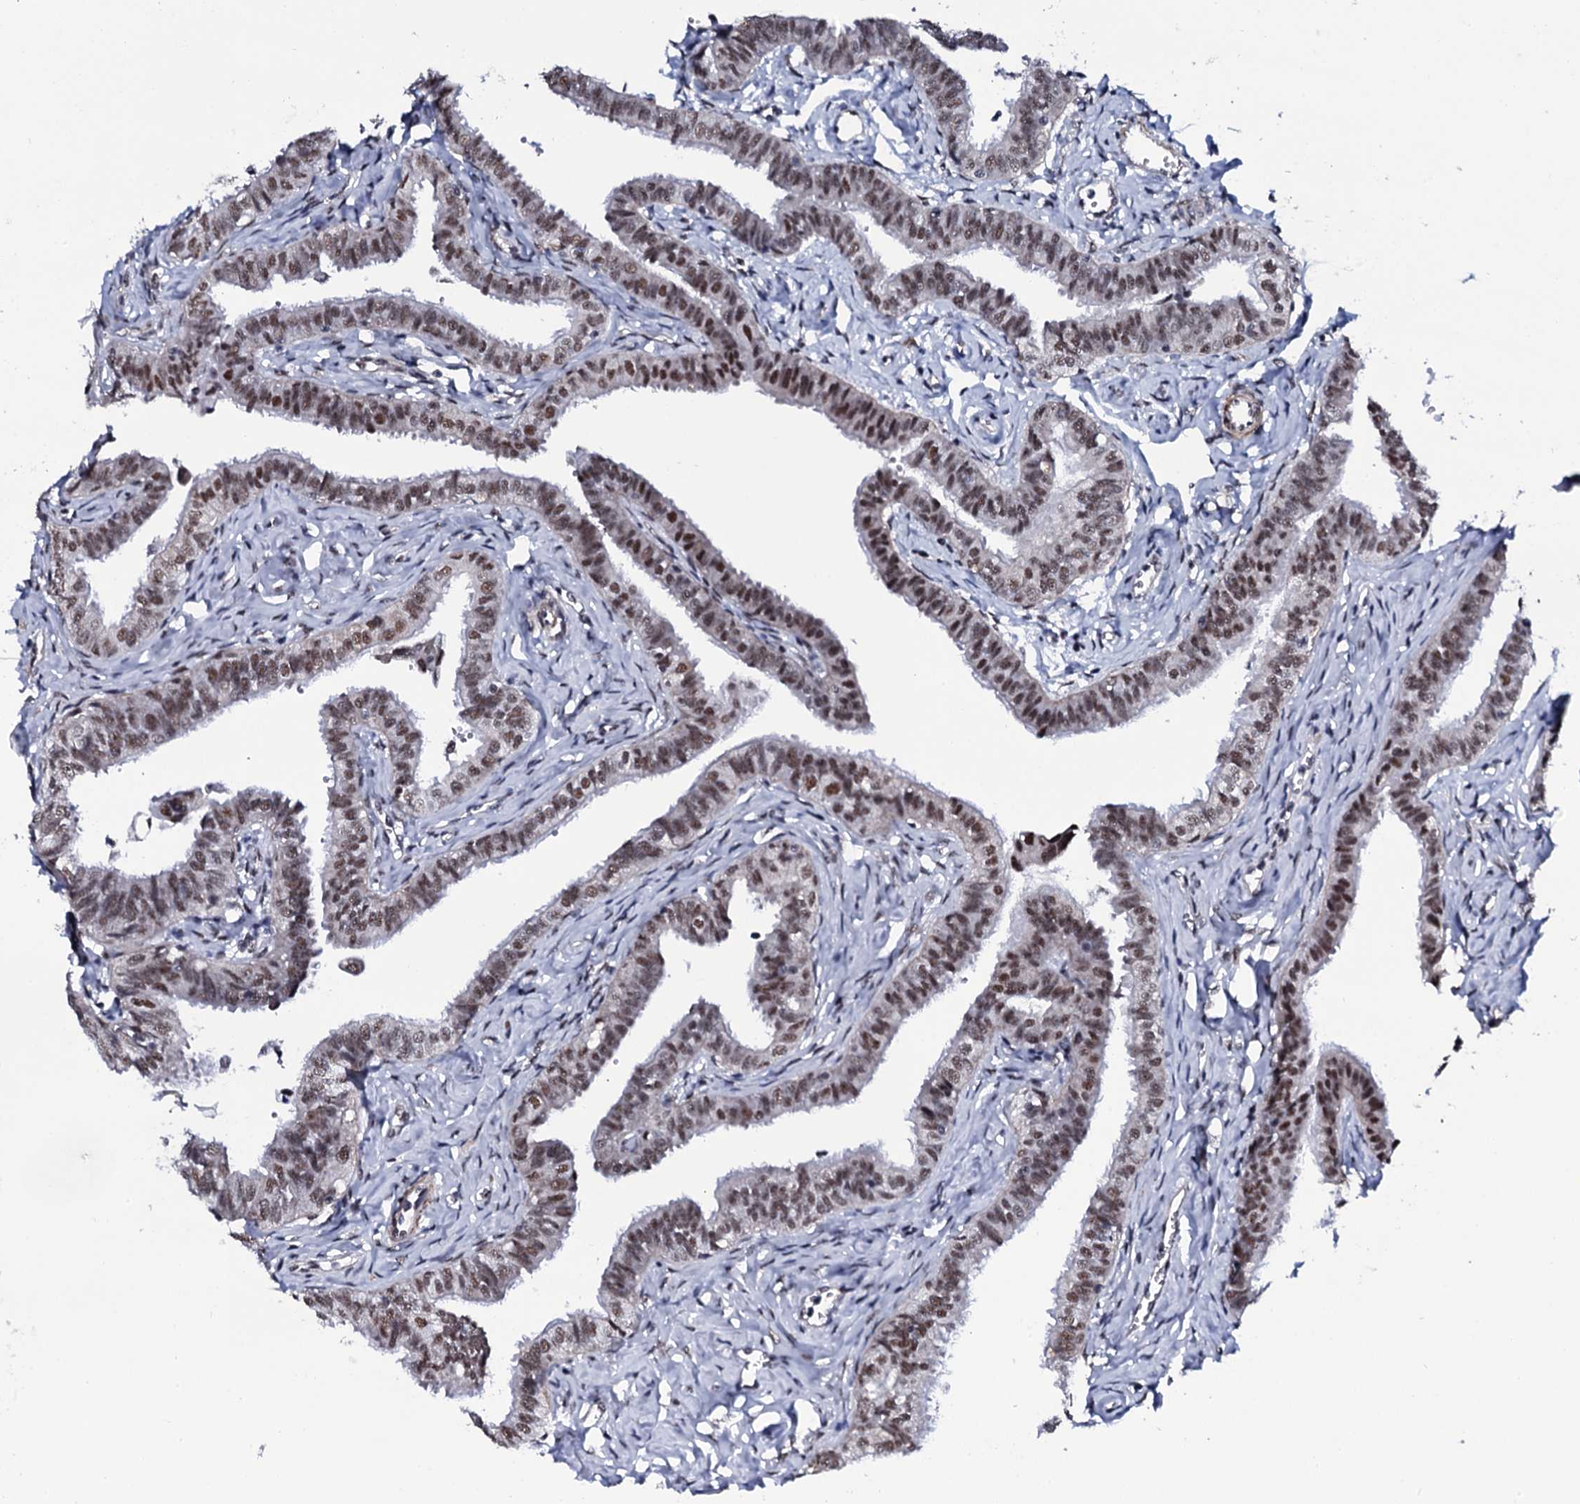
{"staining": {"intensity": "moderate", "quantity": ">75%", "location": "nuclear"}, "tissue": "fallopian tube", "cell_type": "Glandular cells", "image_type": "normal", "snomed": [{"axis": "morphology", "description": "Normal tissue, NOS"}, {"axis": "morphology", "description": "Carcinoma, NOS"}, {"axis": "topography", "description": "Fallopian tube"}, {"axis": "topography", "description": "Ovary"}], "caption": "A high-resolution histopathology image shows immunohistochemistry staining of normal fallopian tube, which displays moderate nuclear positivity in approximately >75% of glandular cells. Immunohistochemistry stains the protein of interest in brown and the nuclei are stained blue.", "gene": "CWC15", "patient": {"sex": "female", "age": 59}}